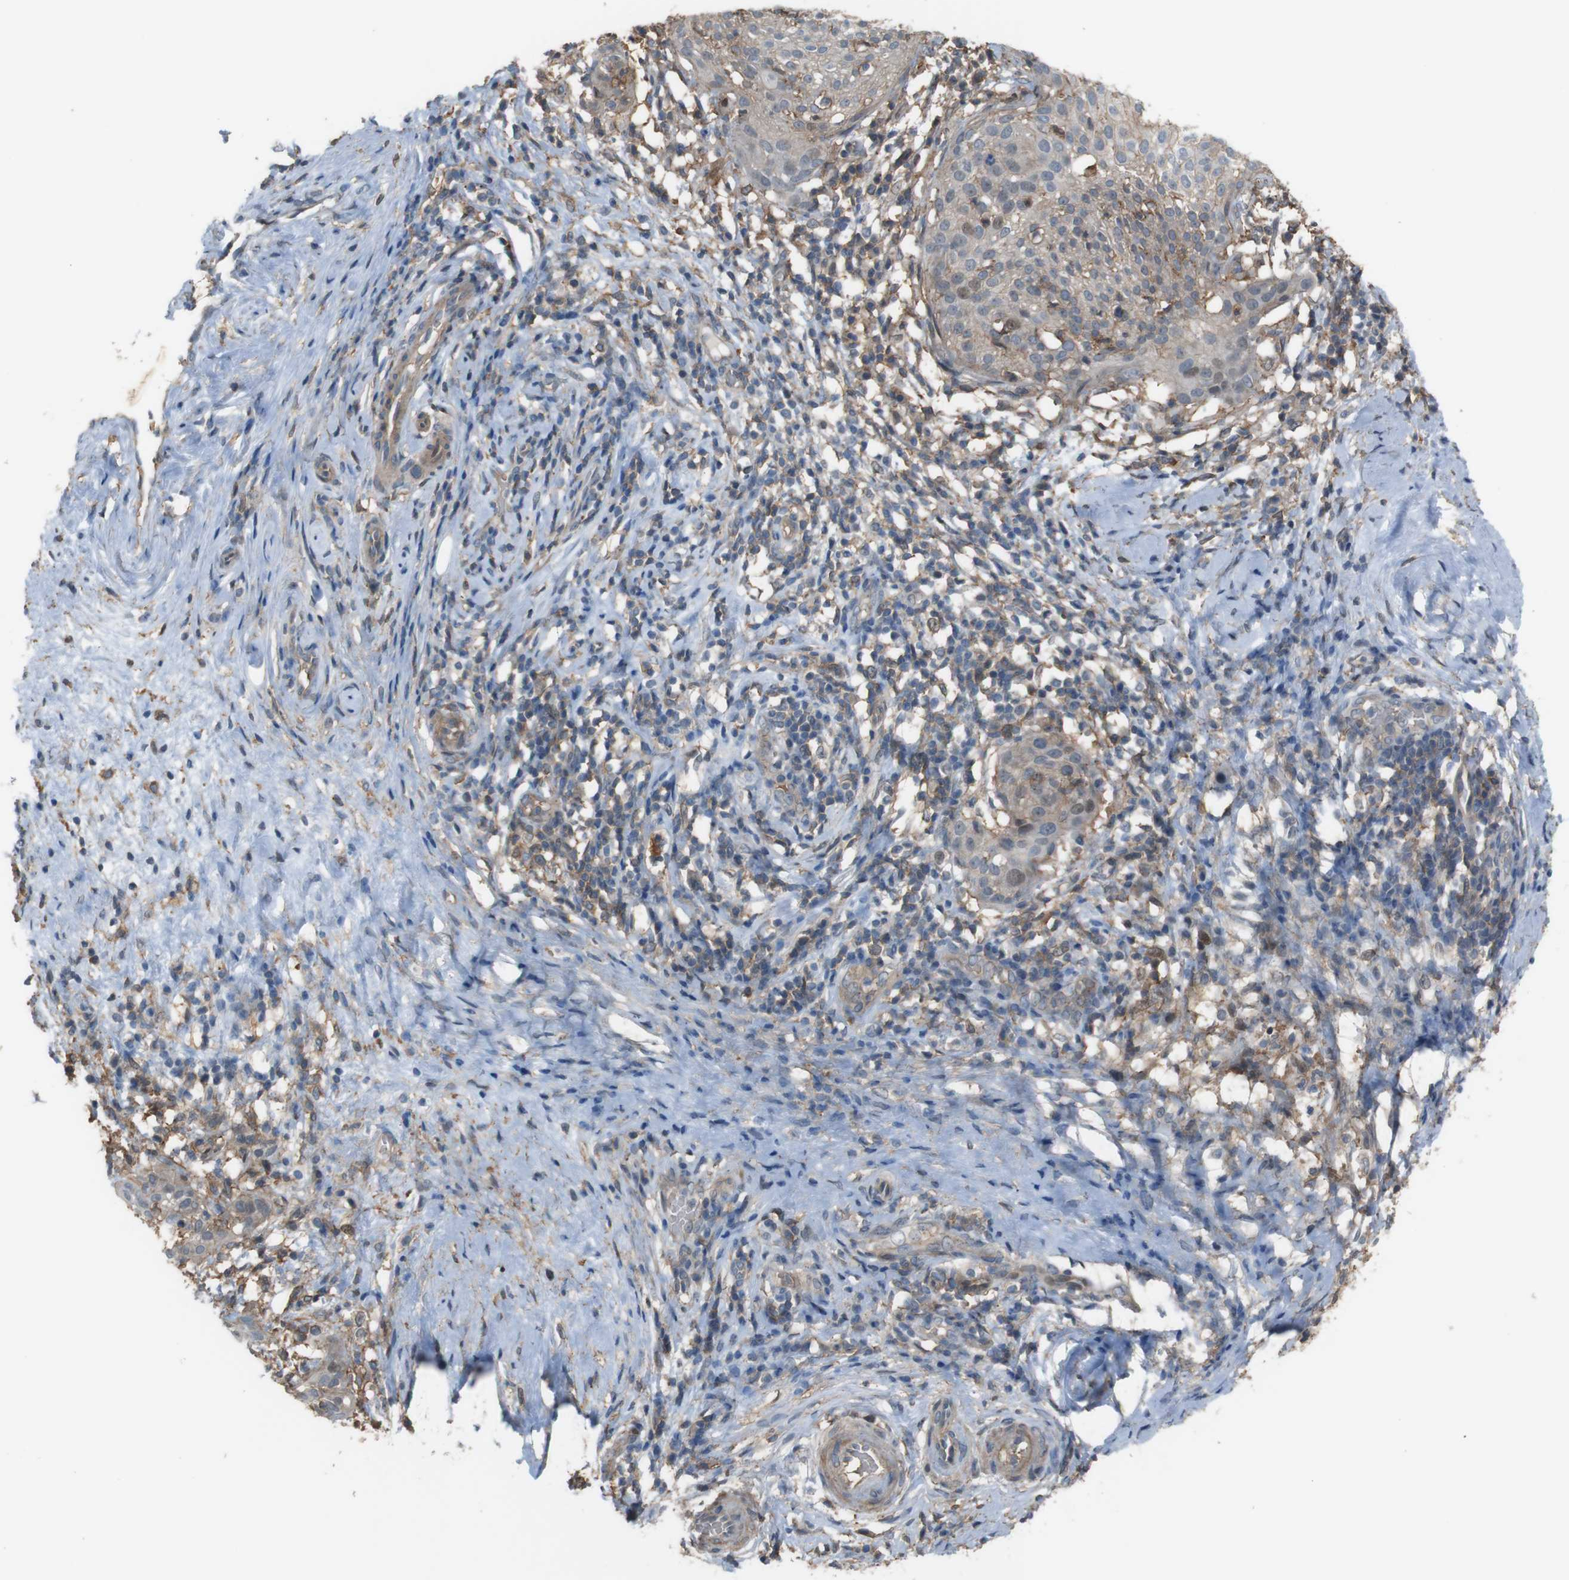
{"staining": {"intensity": "weak", "quantity": "<25%", "location": "cytoplasmic/membranous"}, "tissue": "cervical cancer", "cell_type": "Tumor cells", "image_type": "cancer", "snomed": [{"axis": "morphology", "description": "Squamous cell carcinoma, NOS"}, {"axis": "topography", "description": "Cervix"}], "caption": "Cervical cancer was stained to show a protein in brown. There is no significant staining in tumor cells. Brightfield microscopy of IHC stained with DAB (brown) and hematoxylin (blue), captured at high magnification.", "gene": "ATP2B1", "patient": {"sex": "female", "age": 51}}